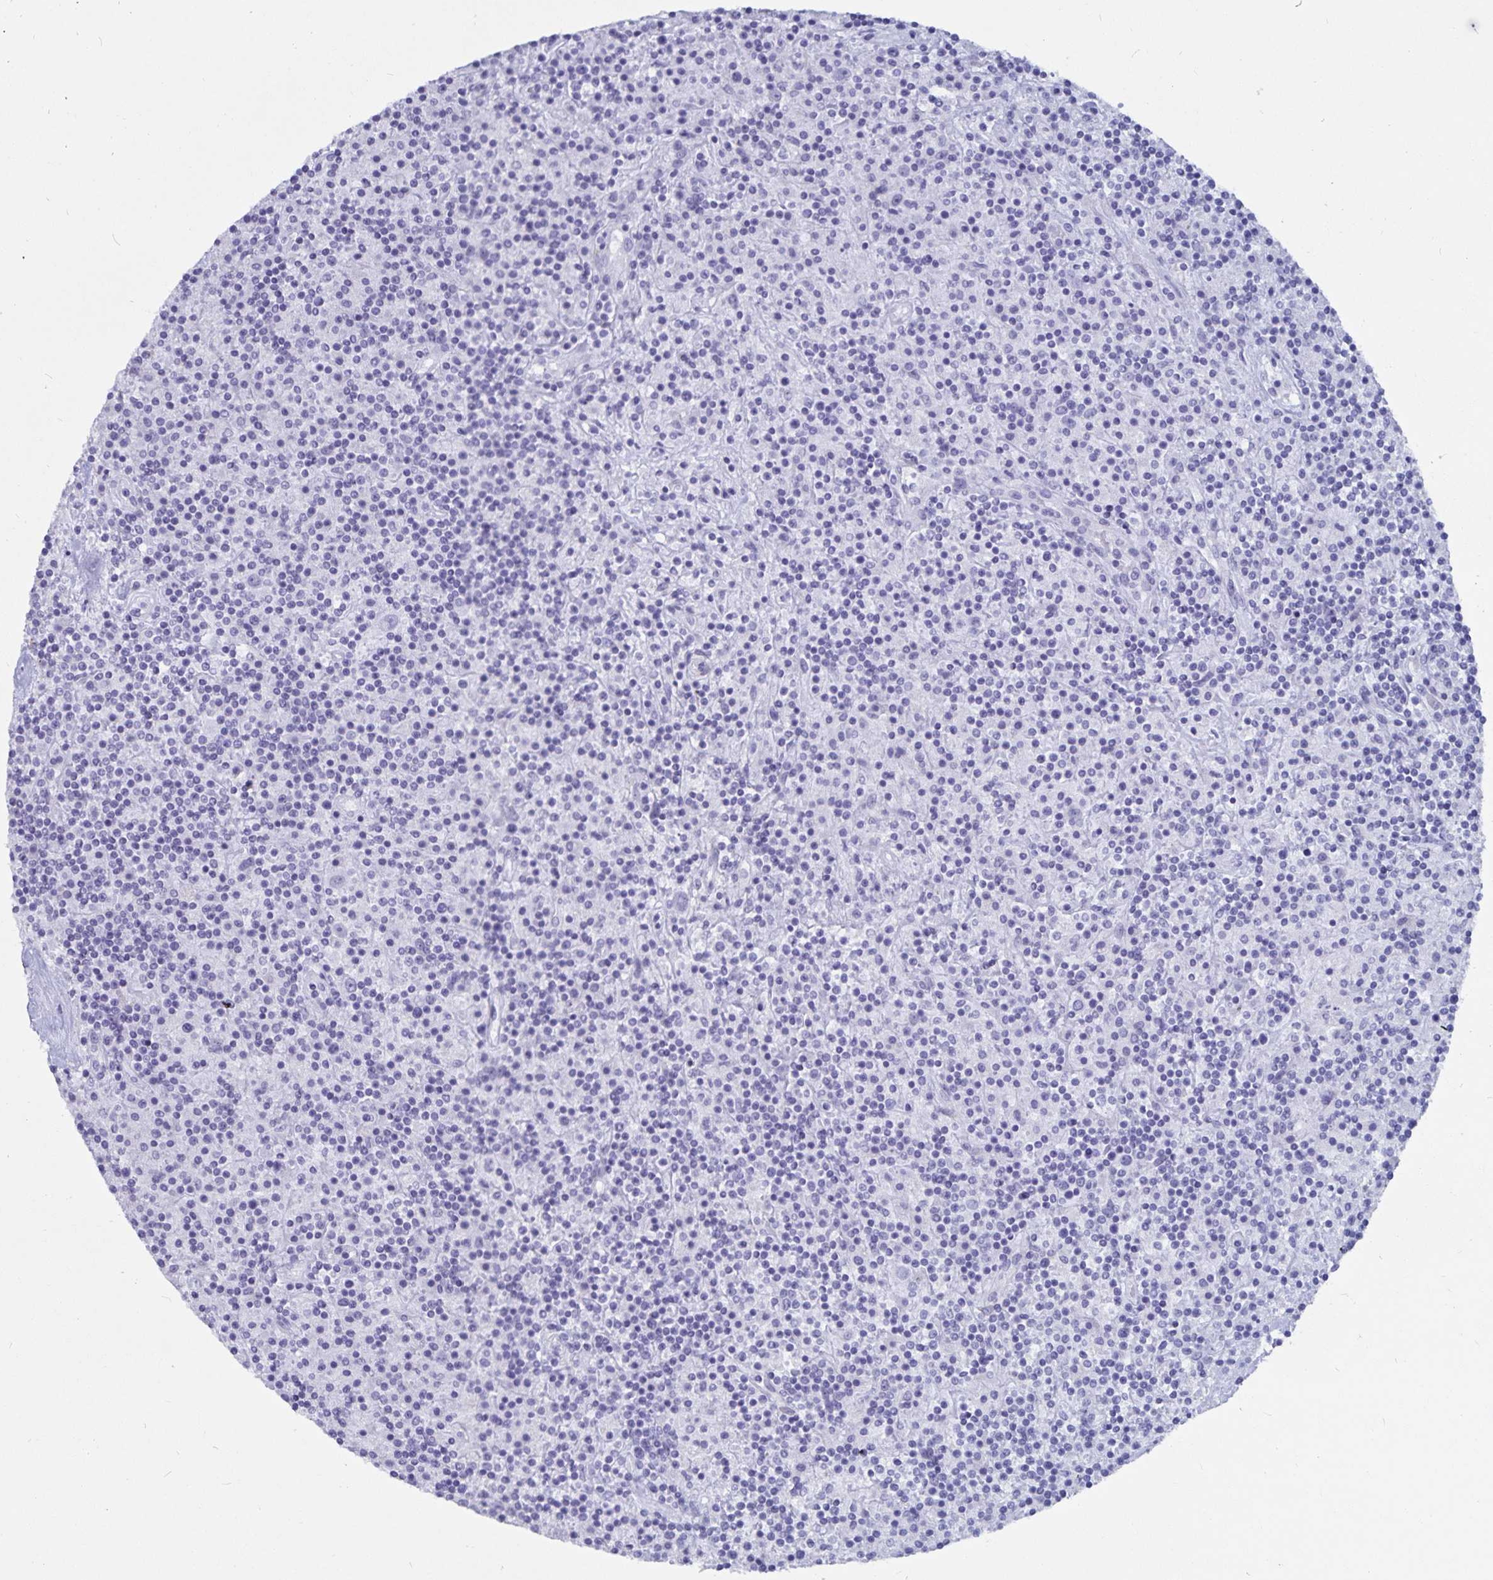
{"staining": {"intensity": "negative", "quantity": "none", "location": "none"}, "tissue": "lymphoma", "cell_type": "Tumor cells", "image_type": "cancer", "snomed": [{"axis": "morphology", "description": "Hodgkin's disease, NOS"}, {"axis": "topography", "description": "Lymph node"}], "caption": "IHC histopathology image of neoplastic tissue: human lymphoma stained with DAB (3,3'-diaminobenzidine) shows no significant protein positivity in tumor cells.", "gene": "GPR137", "patient": {"sex": "male", "age": 70}}